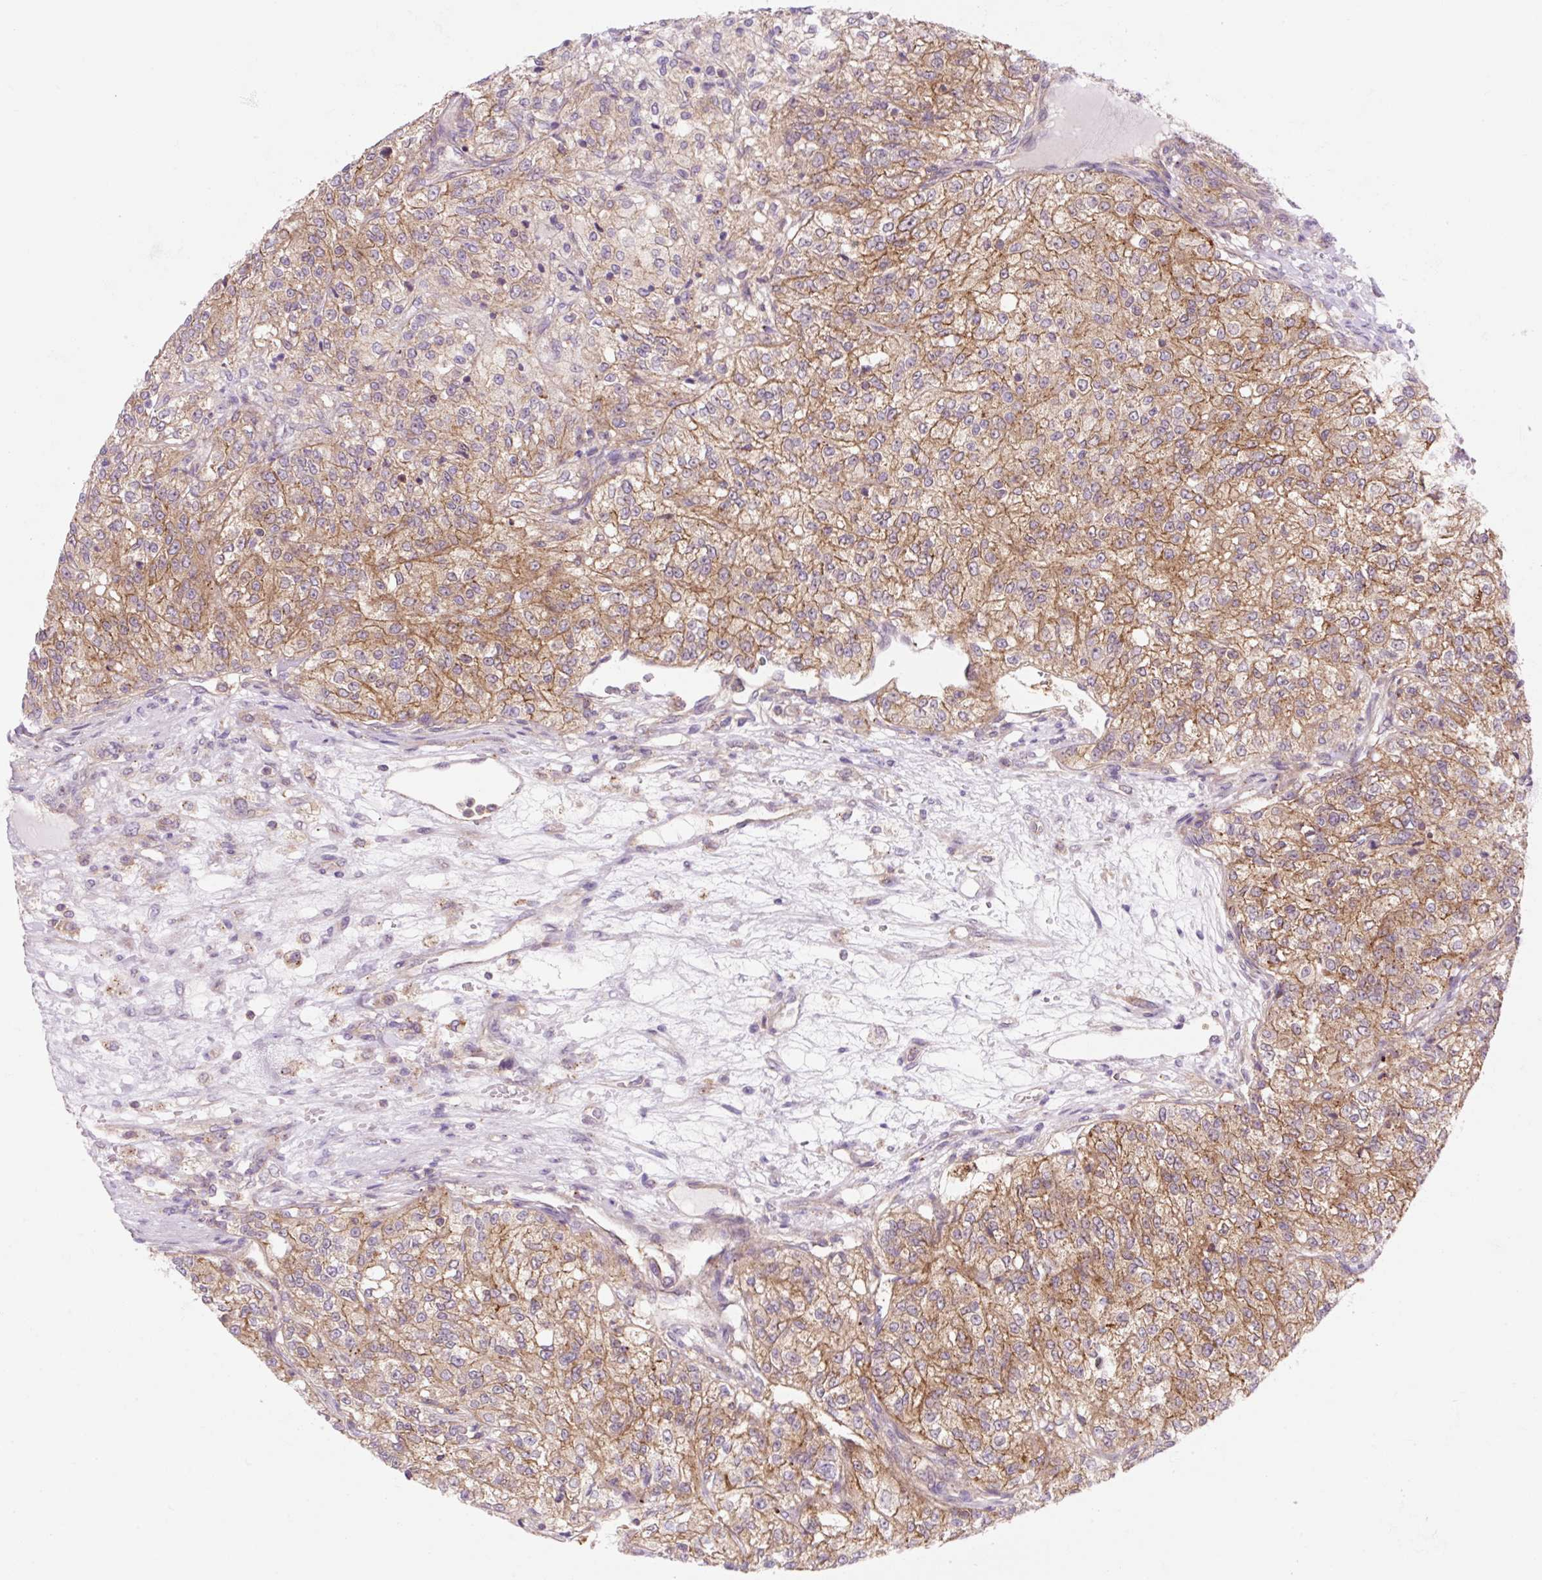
{"staining": {"intensity": "moderate", "quantity": "25%-75%", "location": "cytoplasmic/membranous"}, "tissue": "renal cancer", "cell_type": "Tumor cells", "image_type": "cancer", "snomed": [{"axis": "morphology", "description": "Adenocarcinoma, NOS"}, {"axis": "topography", "description": "Kidney"}], "caption": "Renal cancer (adenocarcinoma) stained with immunohistochemistry displays moderate cytoplasmic/membranous staining in about 25%-75% of tumor cells. Using DAB (3,3'-diaminobenzidine) (brown) and hematoxylin (blue) stains, captured at high magnification using brightfield microscopy.", "gene": "VPS4A", "patient": {"sex": "female", "age": 63}}